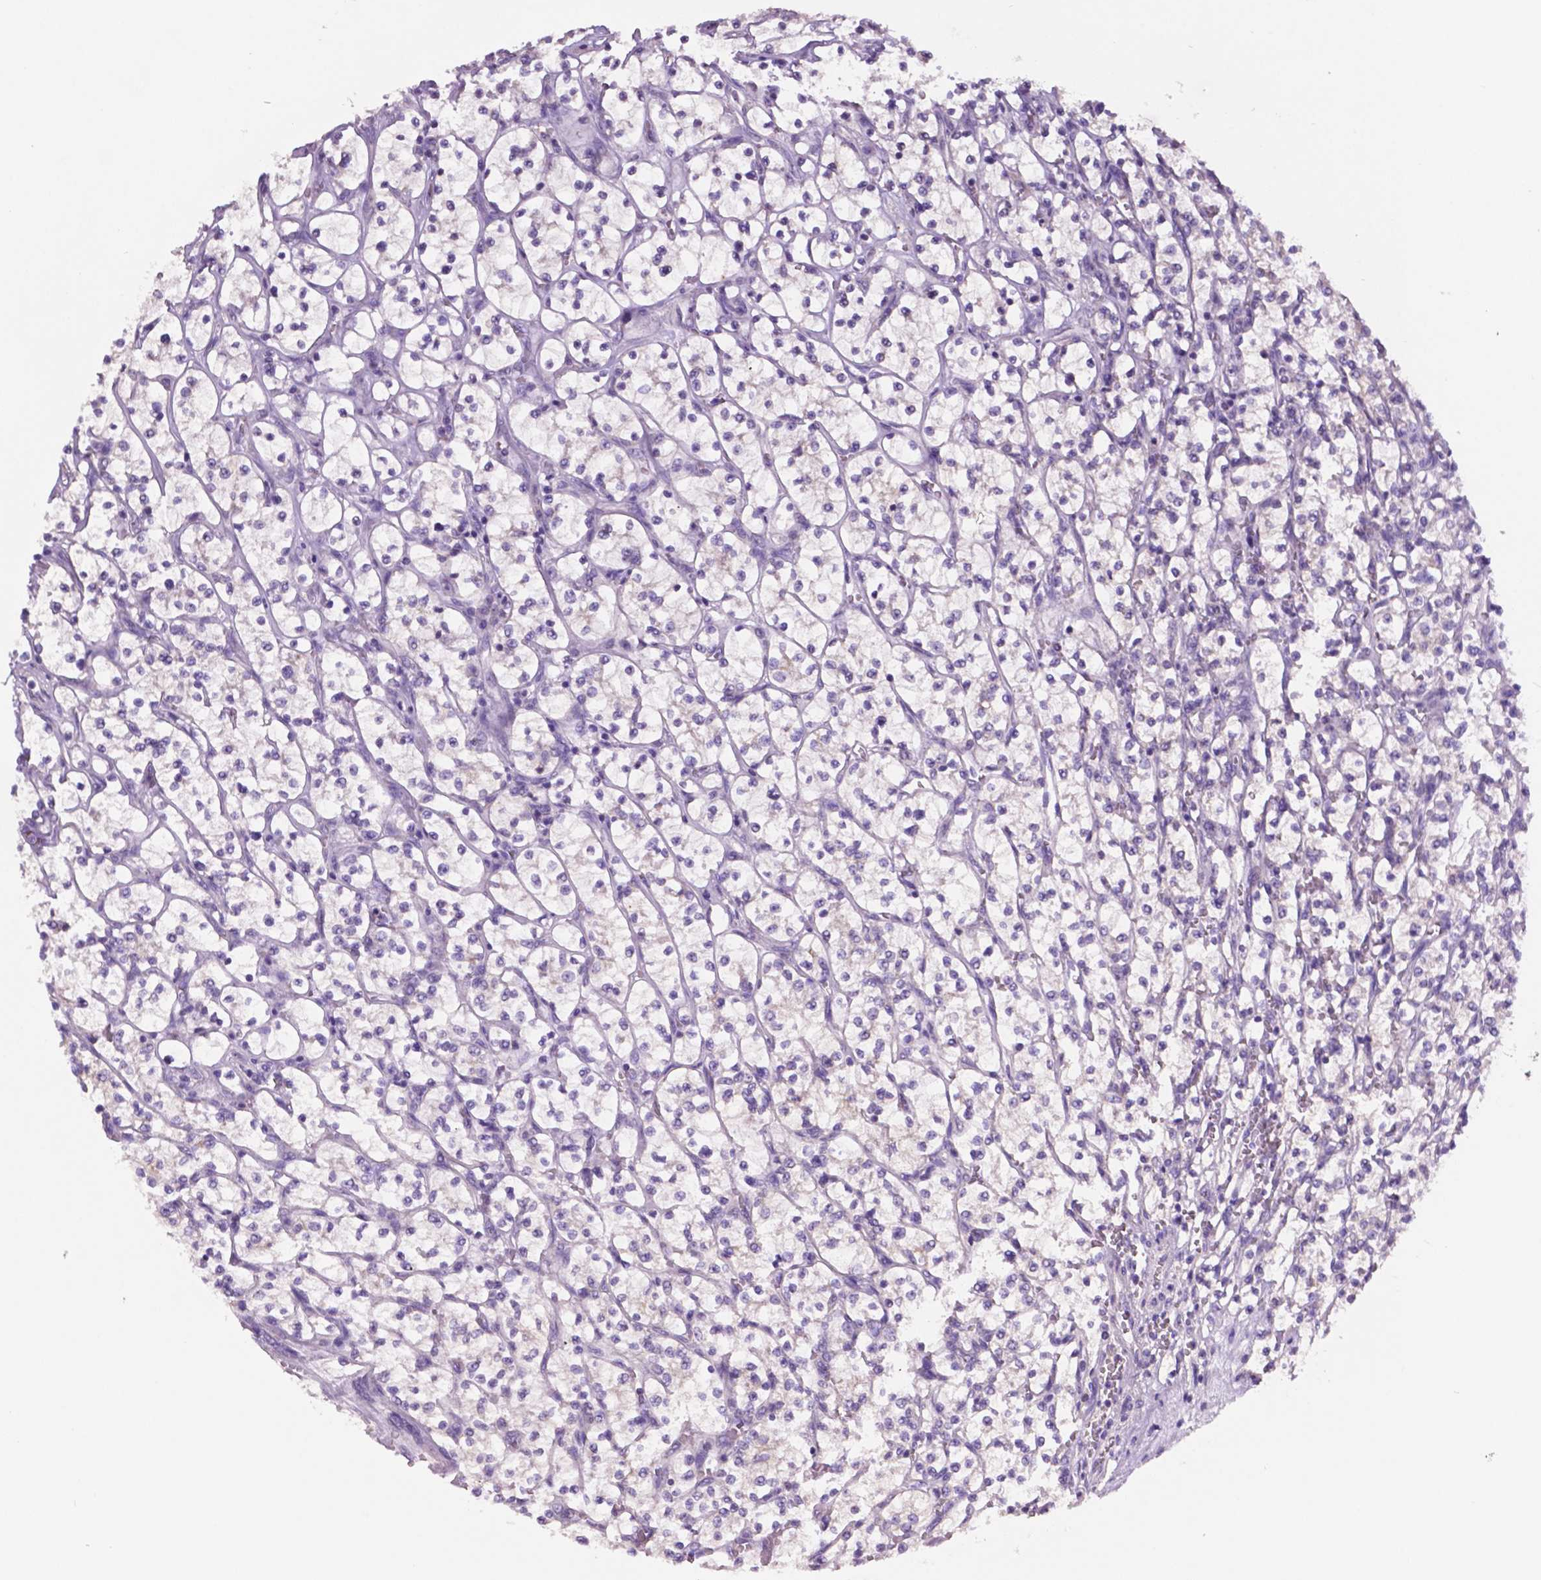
{"staining": {"intensity": "negative", "quantity": "none", "location": "none"}, "tissue": "renal cancer", "cell_type": "Tumor cells", "image_type": "cancer", "snomed": [{"axis": "morphology", "description": "Adenocarcinoma, NOS"}, {"axis": "topography", "description": "Kidney"}], "caption": "Immunohistochemistry (IHC) photomicrograph of neoplastic tissue: renal cancer stained with DAB displays no significant protein positivity in tumor cells.", "gene": "PRPS2", "patient": {"sex": "female", "age": 64}}